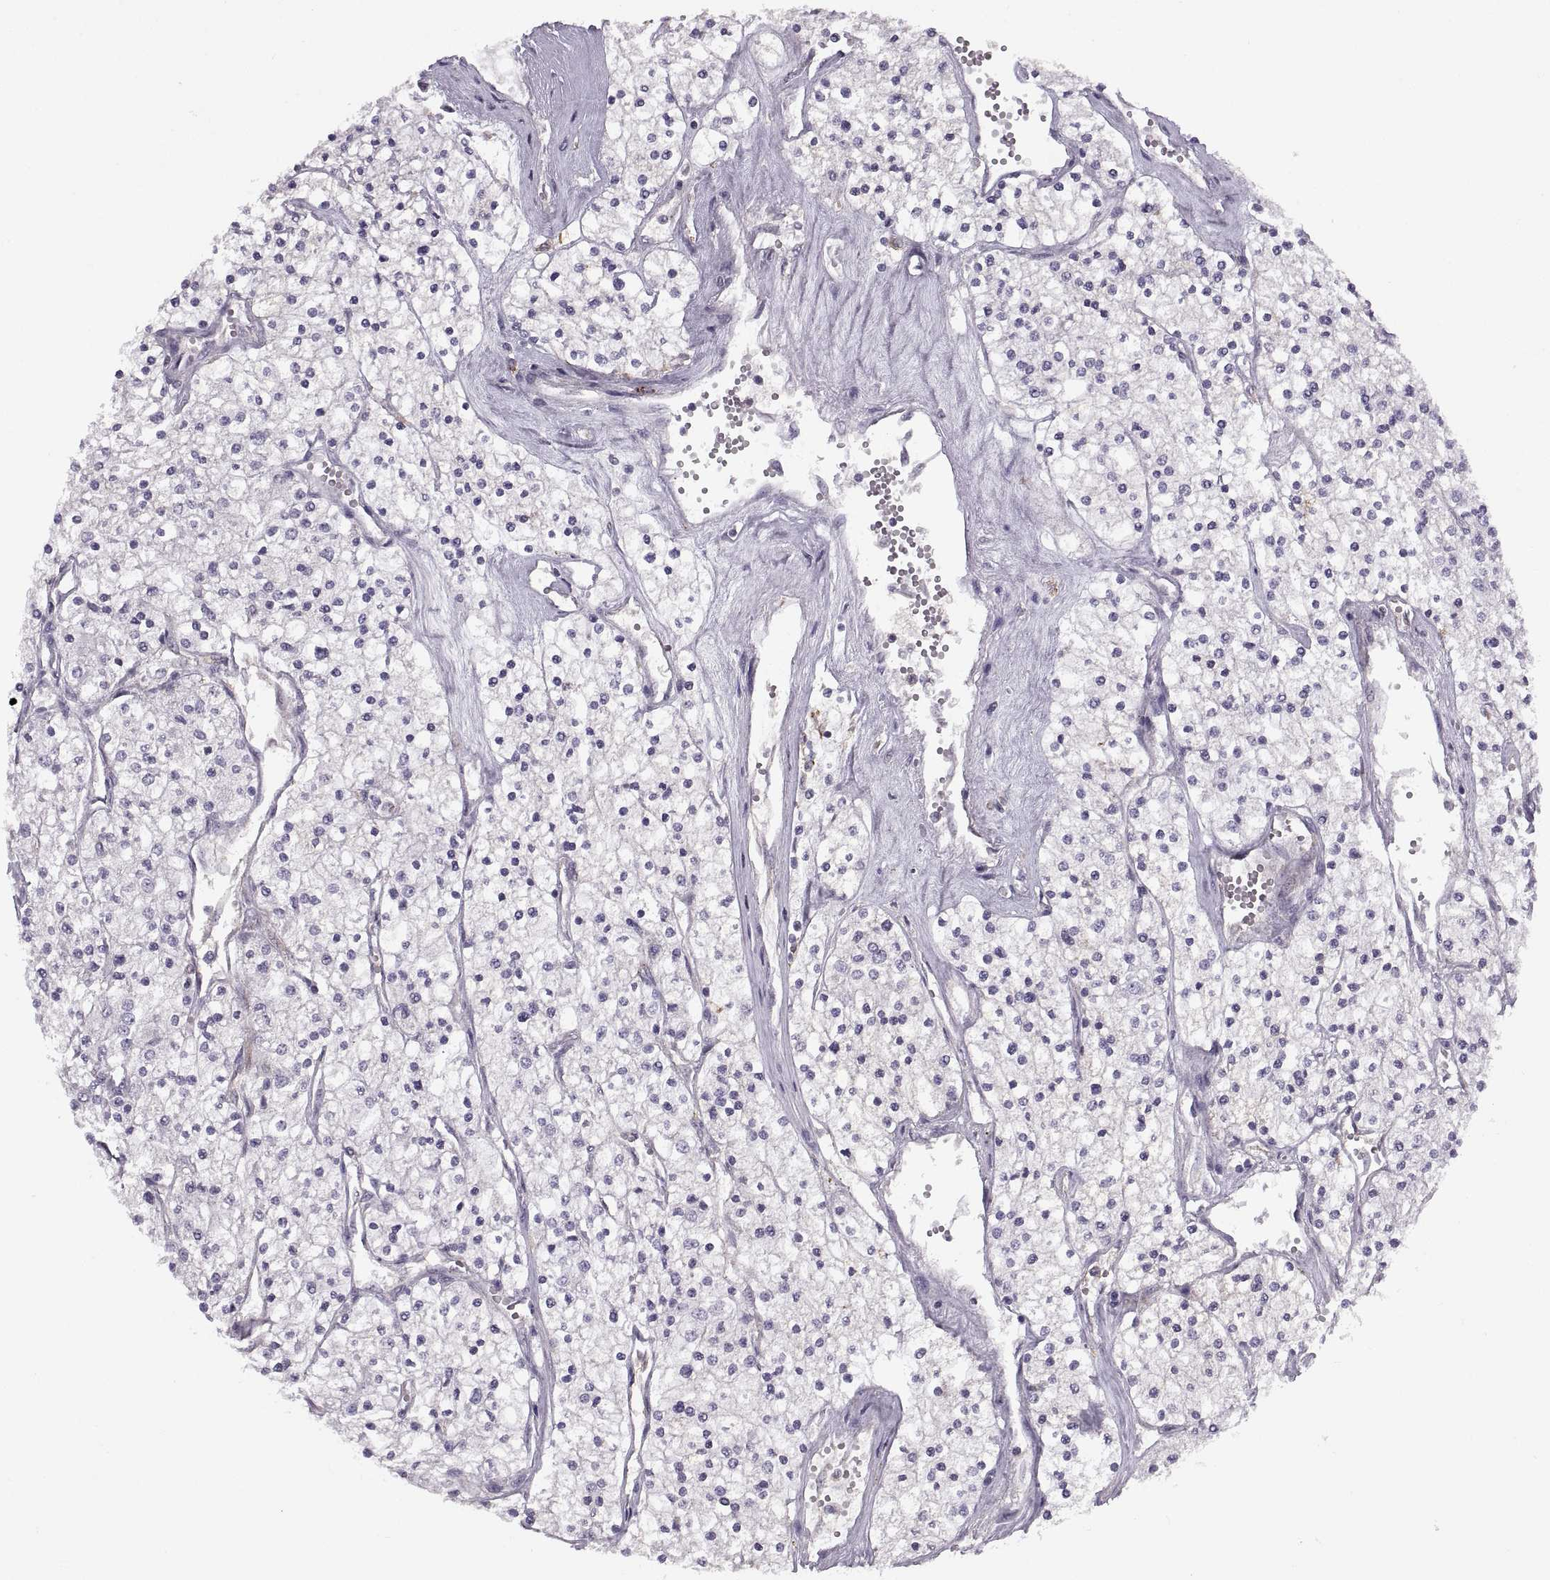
{"staining": {"intensity": "negative", "quantity": "none", "location": "none"}, "tissue": "renal cancer", "cell_type": "Tumor cells", "image_type": "cancer", "snomed": [{"axis": "morphology", "description": "Adenocarcinoma, NOS"}, {"axis": "topography", "description": "Kidney"}], "caption": "Human adenocarcinoma (renal) stained for a protein using immunohistochemistry (IHC) exhibits no expression in tumor cells.", "gene": "RALB", "patient": {"sex": "male", "age": 80}}